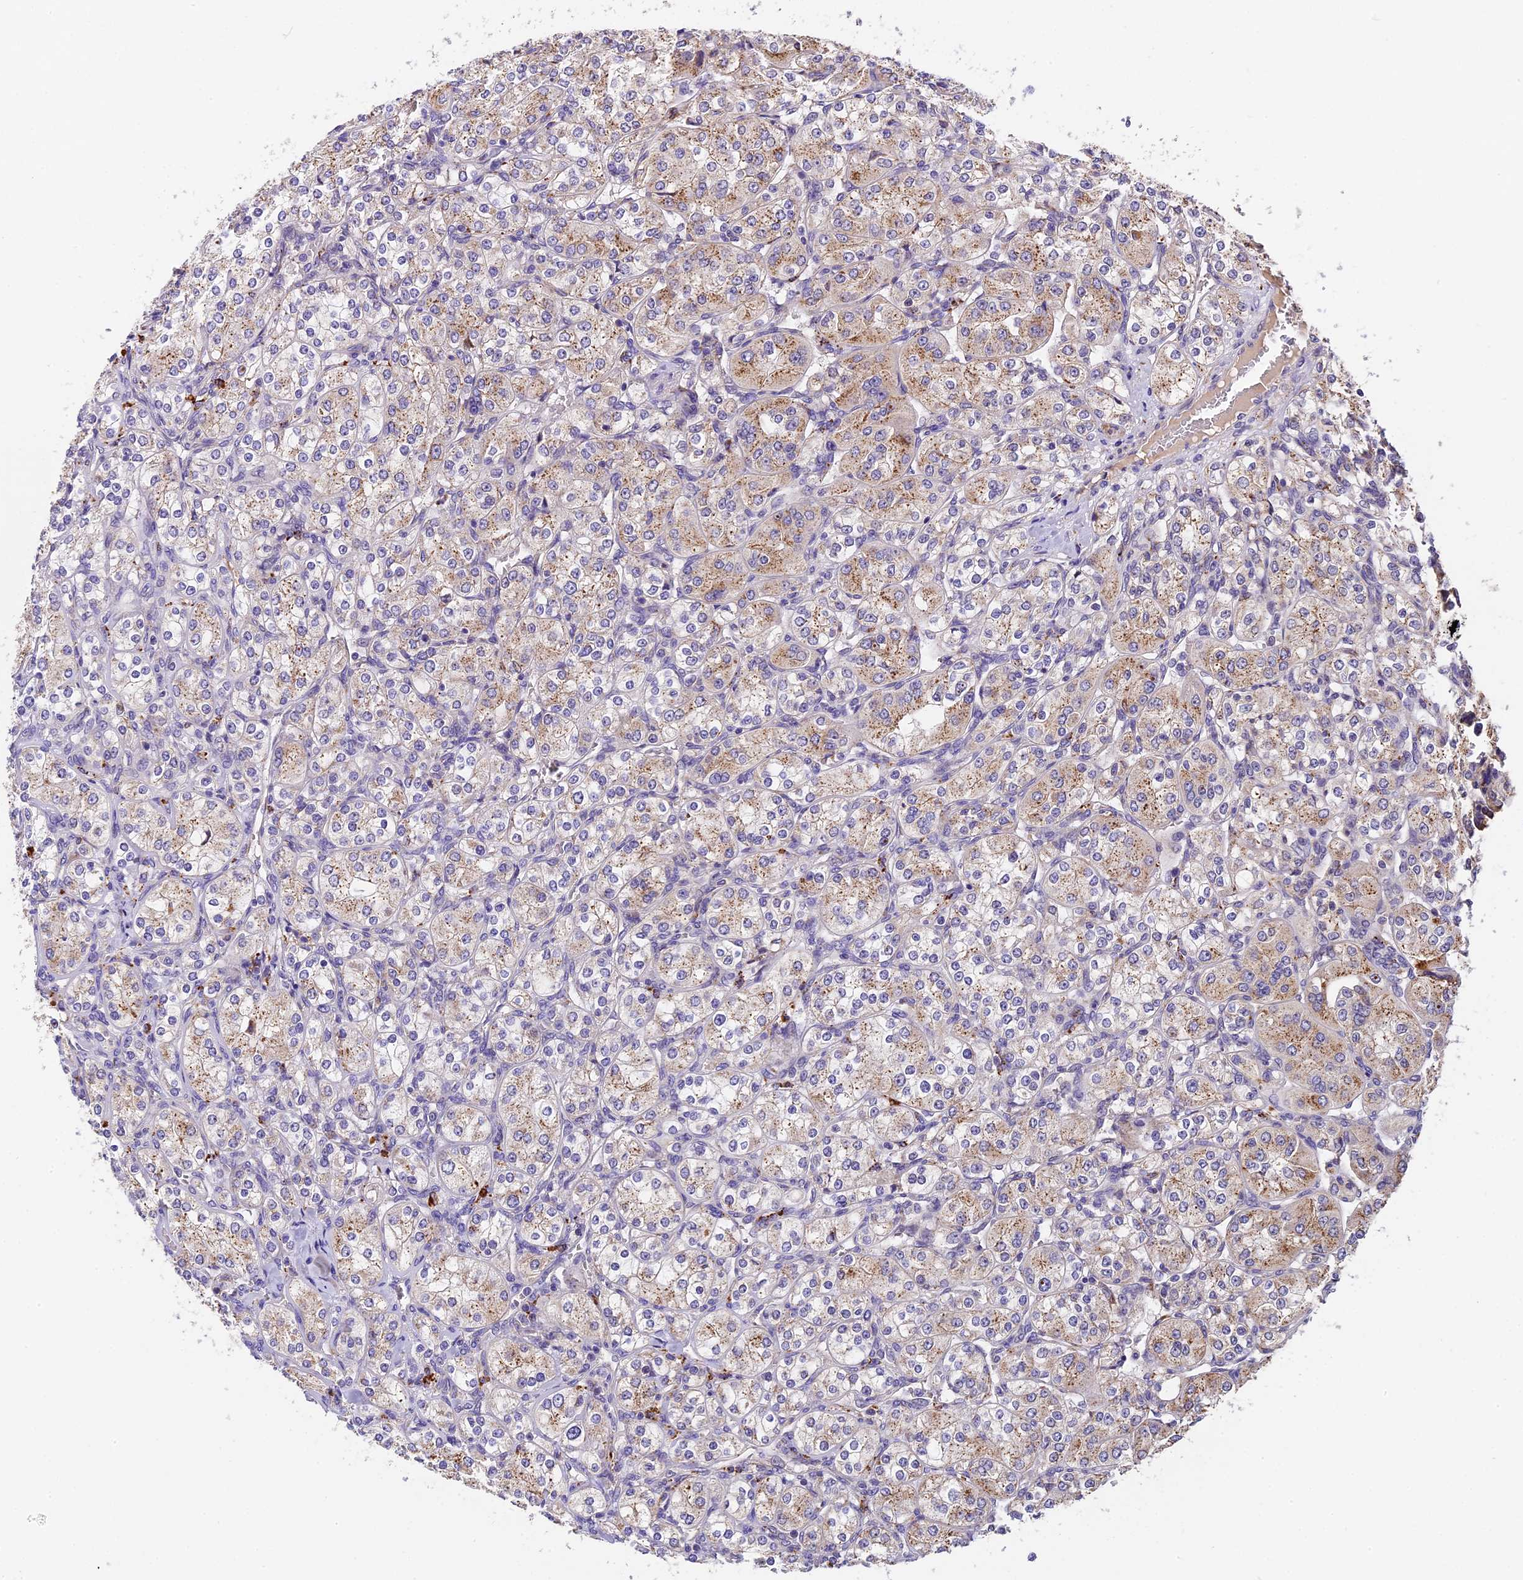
{"staining": {"intensity": "moderate", "quantity": "25%-75%", "location": "cytoplasmic/membranous"}, "tissue": "renal cancer", "cell_type": "Tumor cells", "image_type": "cancer", "snomed": [{"axis": "morphology", "description": "Adenocarcinoma, NOS"}, {"axis": "topography", "description": "Kidney"}], "caption": "Brown immunohistochemical staining in human renal adenocarcinoma shows moderate cytoplasmic/membranous expression in approximately 25%-75% of tumor cells.", "gene": "COPE", "patient": {"sex": "male", "age": 77}}